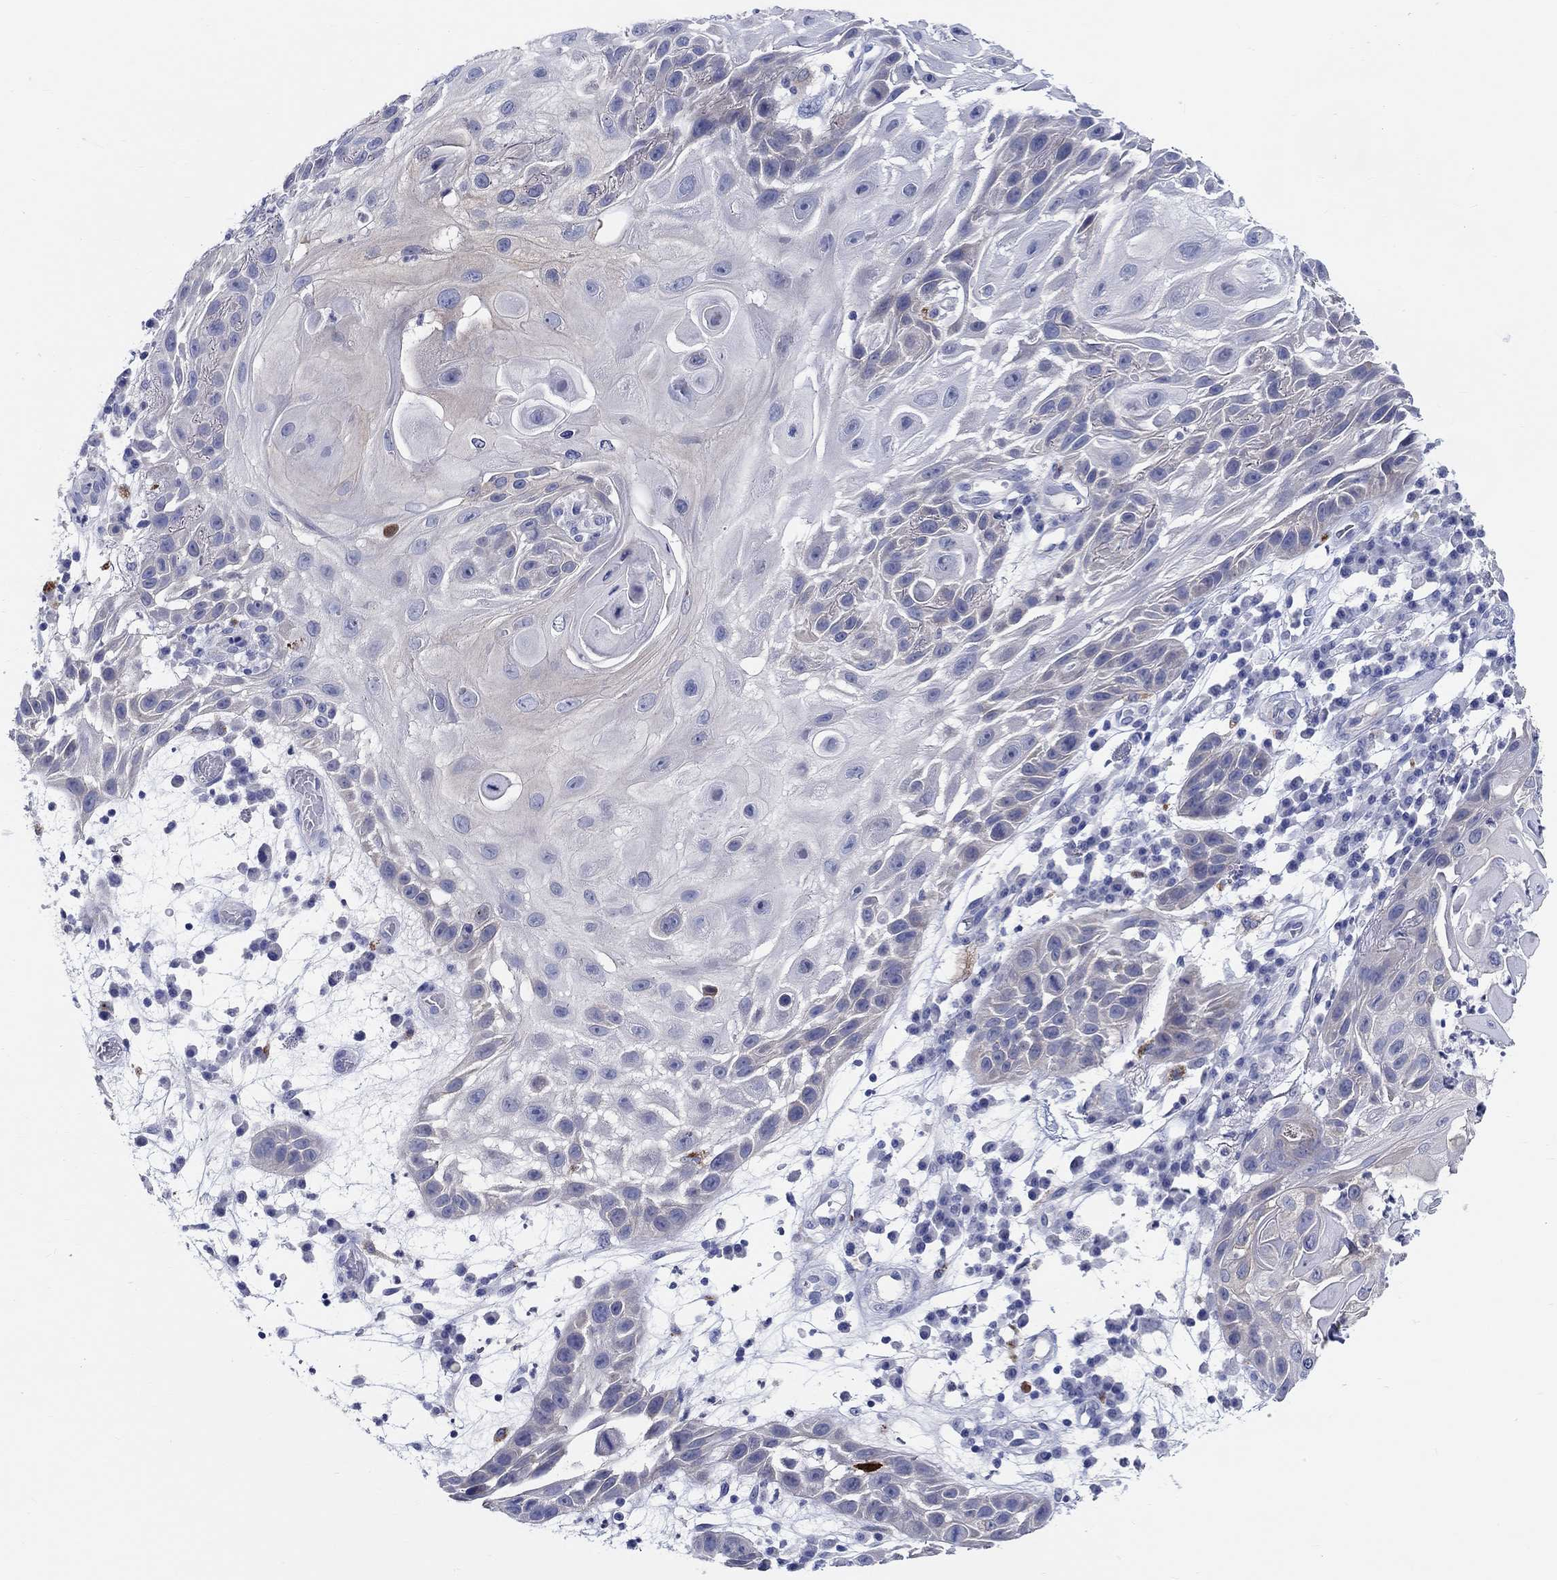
{"staining": {"intensity": "negative", "quantity": "none", "location": "none"}, "tissue": "skin cancer", "cell_type": "Tumor cells", "image_type": "cancer", "snomed": [{"axis": "morphology", "description": "Normal tissue, NOS"}, {"axis": "morphology", "description": "Squamous cell carcinoma, NOS"}, {"axis": "topography", "description": "Skin"}], "caption": "An immunohistochemistry image of skin squamous cell carcinoma is shown. There is no staining in tumor cells of skin squamous cell carcinoma.", "gene": "RAP1GAP", "patient": {"sex": "male", "age": 79}}